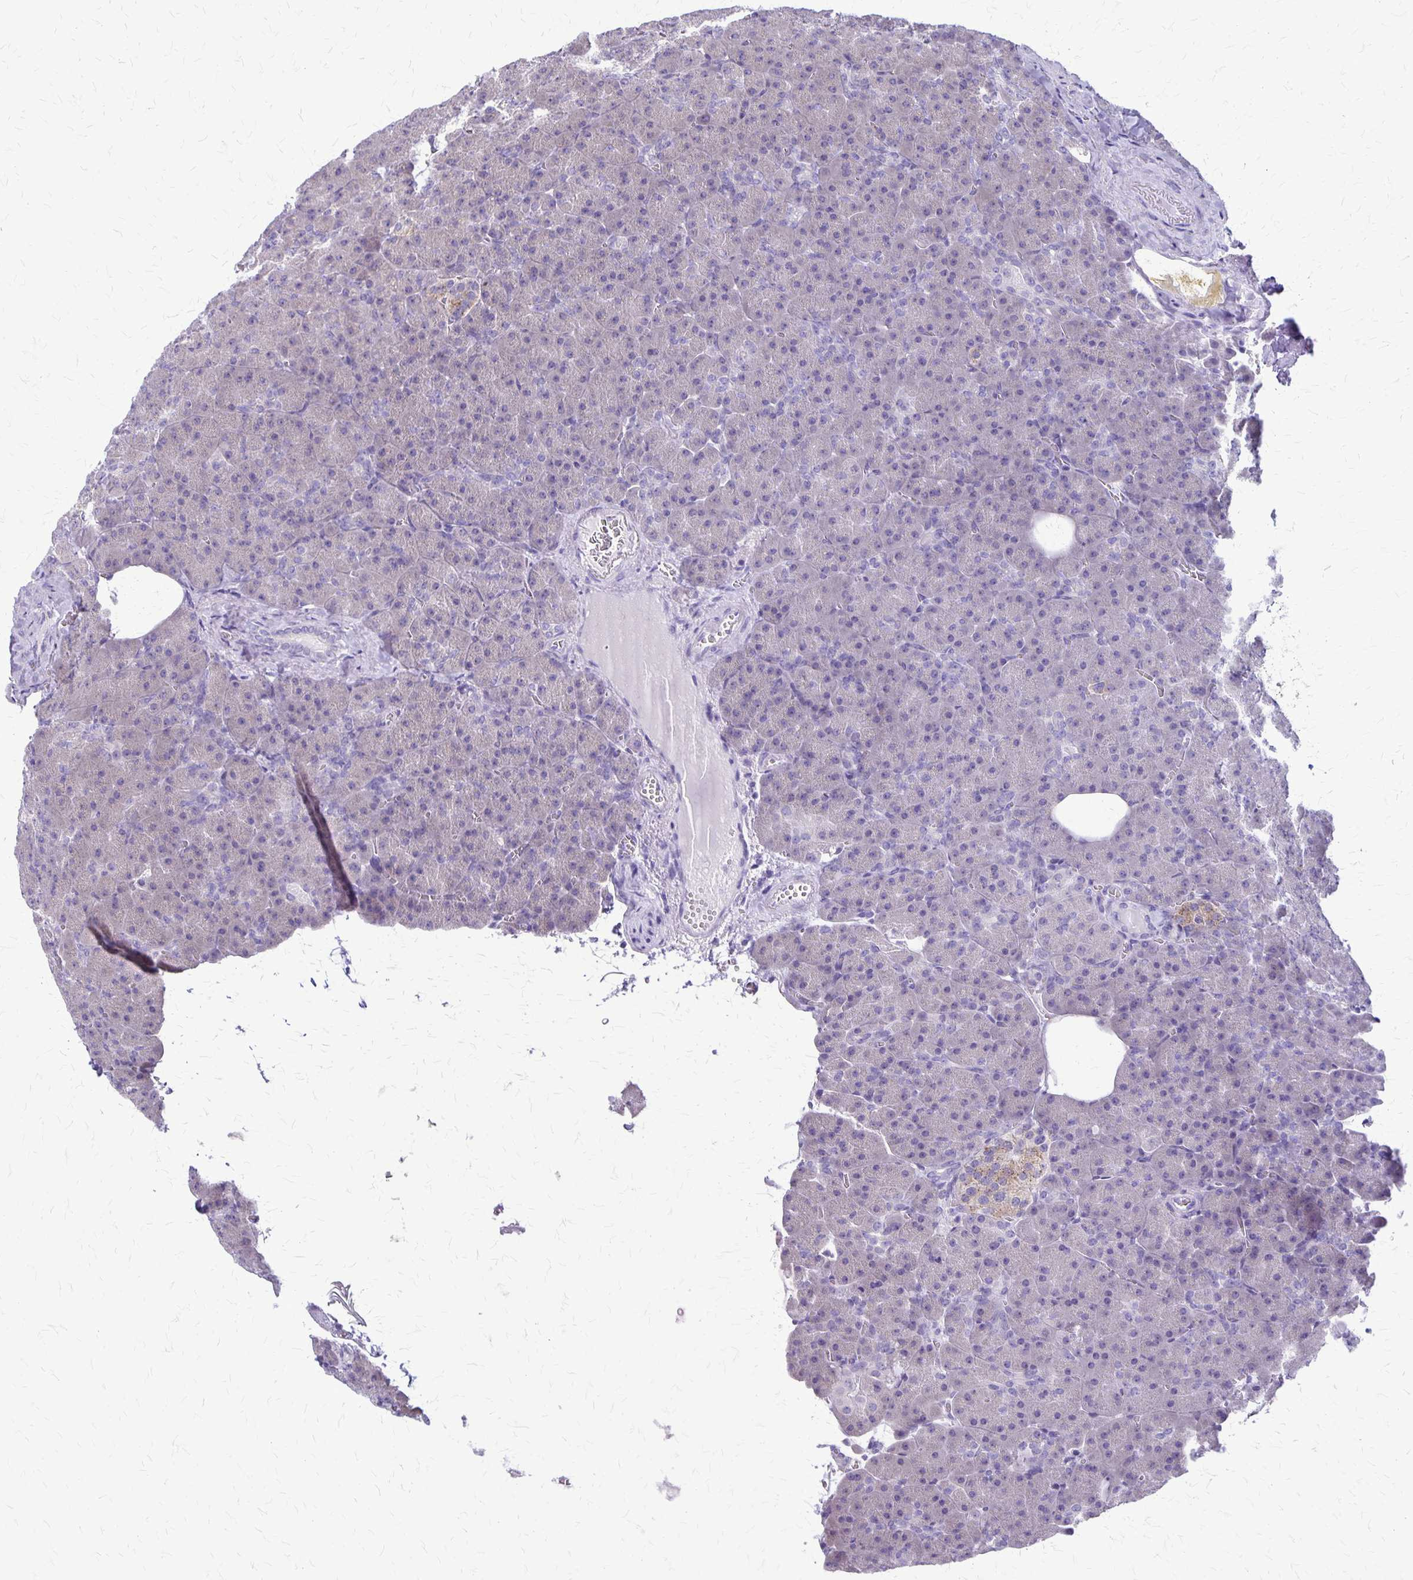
{"staining": {"intensity": "weak", "quantity": "<25%", "location": "cytoplasmic/membranous"}, "tissue": "pancreas", "cell_type": "Exocrine glandular cells", "image_type": "normal", "snomed": [{"axis": "morphology", "description": "Normal tissue, NOS"}, {"axis": "topography", "description": "Pancreas"}], "caption": "This is a image of IHC staining of normal pancreas, which shows no expression in exocrine glandular cells.", "gene": "PLXNB3", "patient": {"sex": "female", "age": 74}}